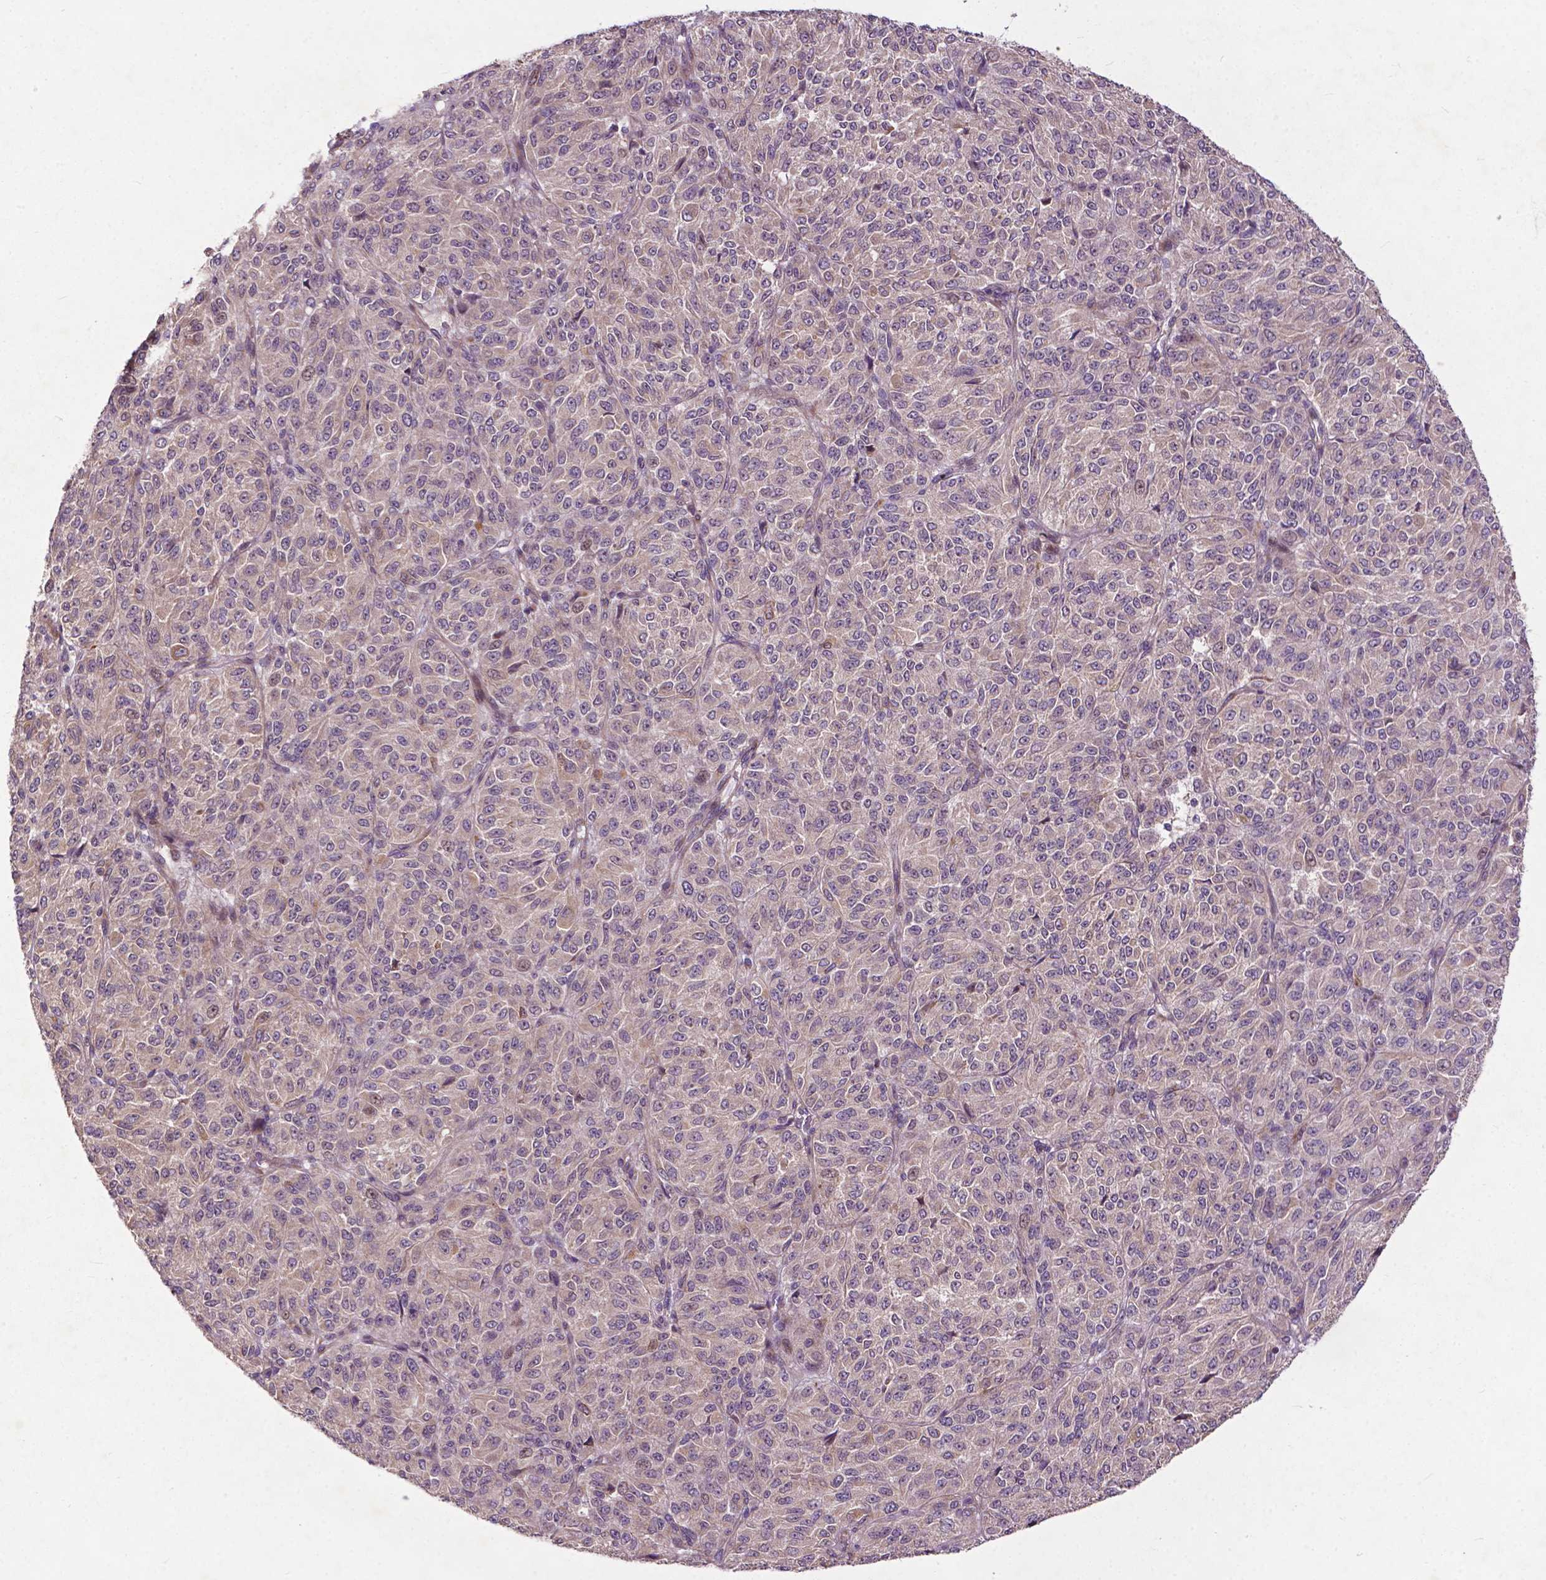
{"staining": {"intensity": "negative", "quantity": "none", "location": "none"}, "tissue": "melanoma", "cell_type": "Tumor cells", "image_type": "cancer", "snomed": [{"axis": "morphology", "description": "Malignant melanoma, Metastatic site"}, {"axis": "topography", "description": "Brain"}], "caption": "Tumor cells show no significant protein positivity in malignant melanoma (metastatic site).", "gene": "PARP3", "patient": {"sex": "female", "age": 56}}